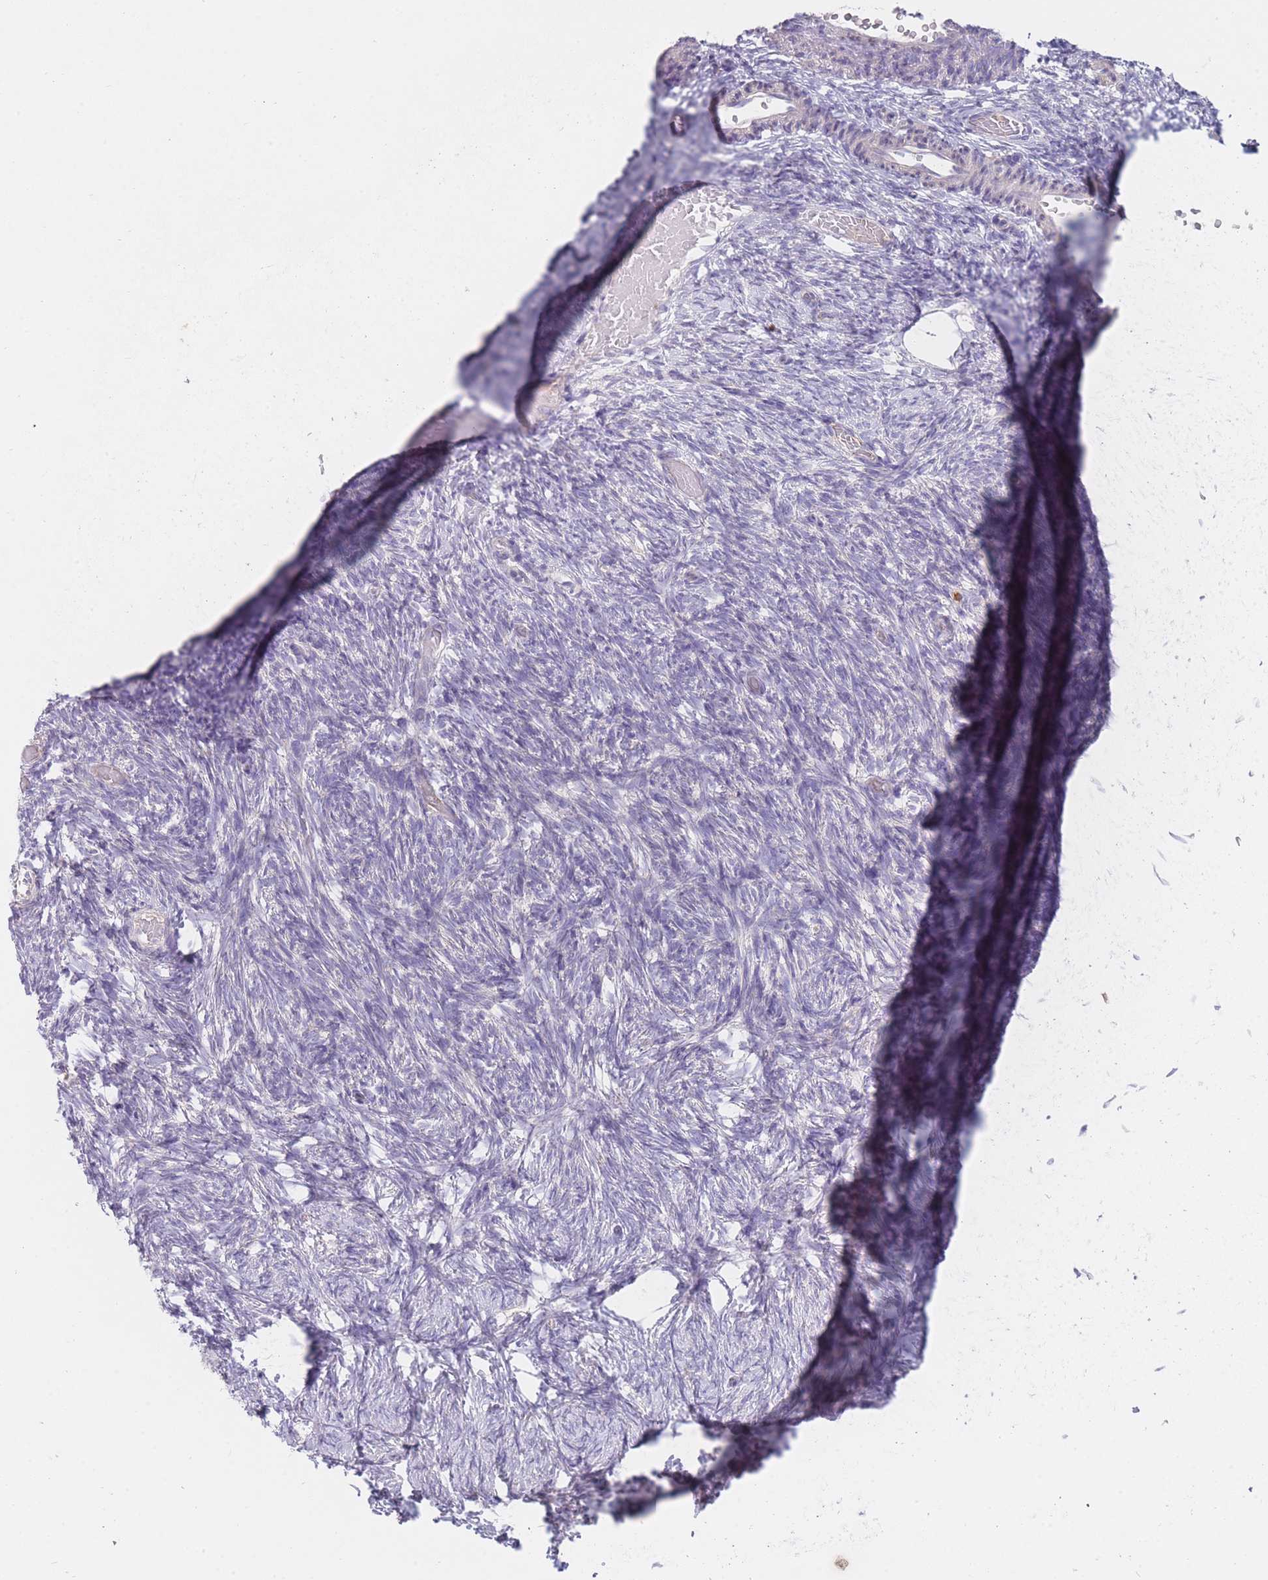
{"staining": {"intensity": "negative", "quantity": "none", "location": "none"}, "tissue": "ovary", "cell_type": "Ovarian stroma cells", "image_type": "normal", "snomed": [{"axis": "morphology", "description": "Normal tissue, NOS"}, {"axis": "topography", "description": "Ovary"}], "caption": "An immunohistochemistry photomicrograph of normal ovary is shown. There is no staining in ovarian stroma cells of ovary. The staining was performed using DAB to visualize the protein expression in brown, while the nuclei were stained in blue with hematoxylin (Magnification: 20x).", "gene": "MRPS14", "patient": {"sex": "female", "age": 39}}